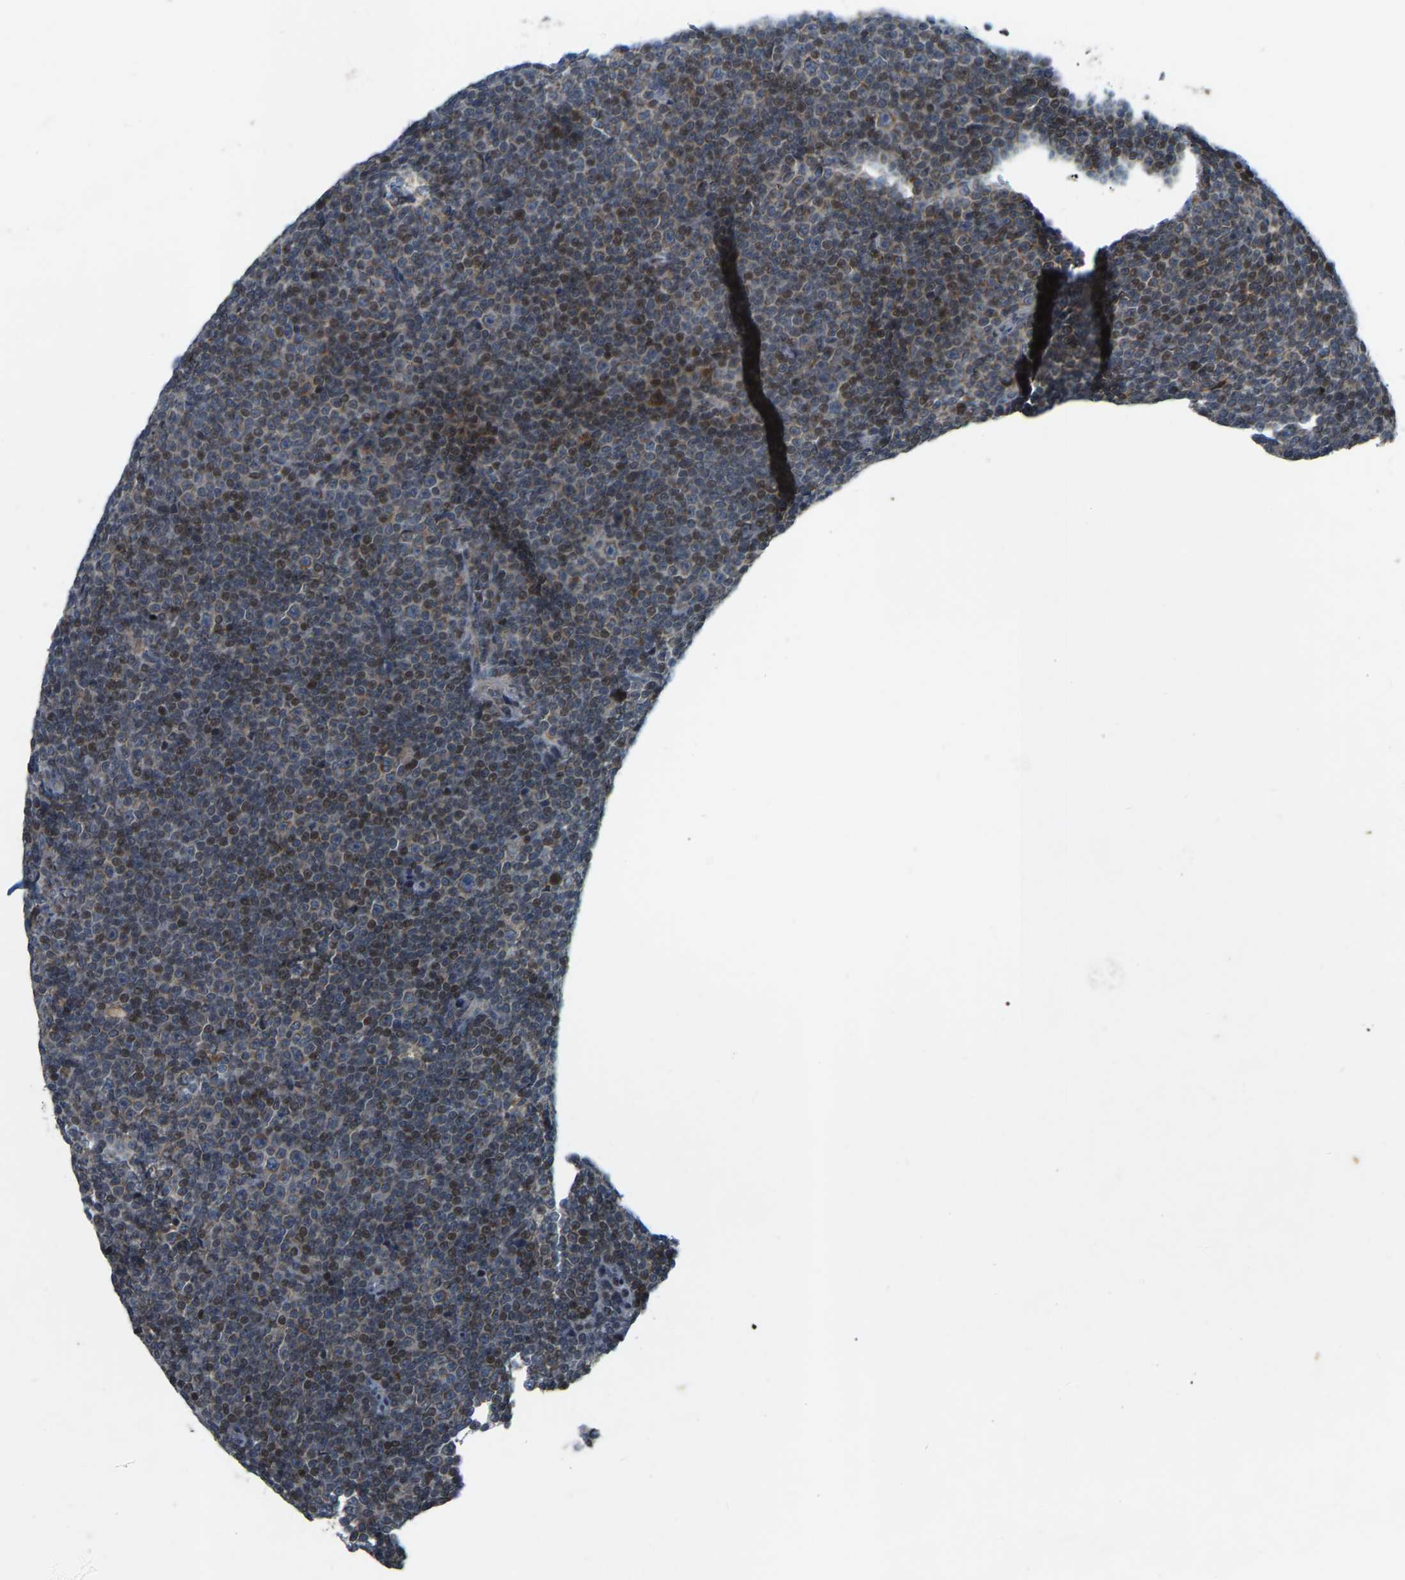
{"staining": {"intensity": "moderate", "quantity": "25%-75%", "location": "cytoplasmic/membranous"}, "tissue": "lymphoma", "cell_type": "Tumor cells", "image_type": "cancer", "snomed": [{"axis": "morphology", "description": "Malignant lymphoma, non-Hodgkin's type, Low grade"}, {"axis": "topography", "description": "Lymph node"}], "caption": "The photomicrograph shows immunohistochemical staining of lymphoma. There is moderate cytoplasmic/membranous positivity is appreciated in approximately 25%-75% of tumor cells.", "gene": "PARL", "patient": {"sex": "female", "age": 67}}